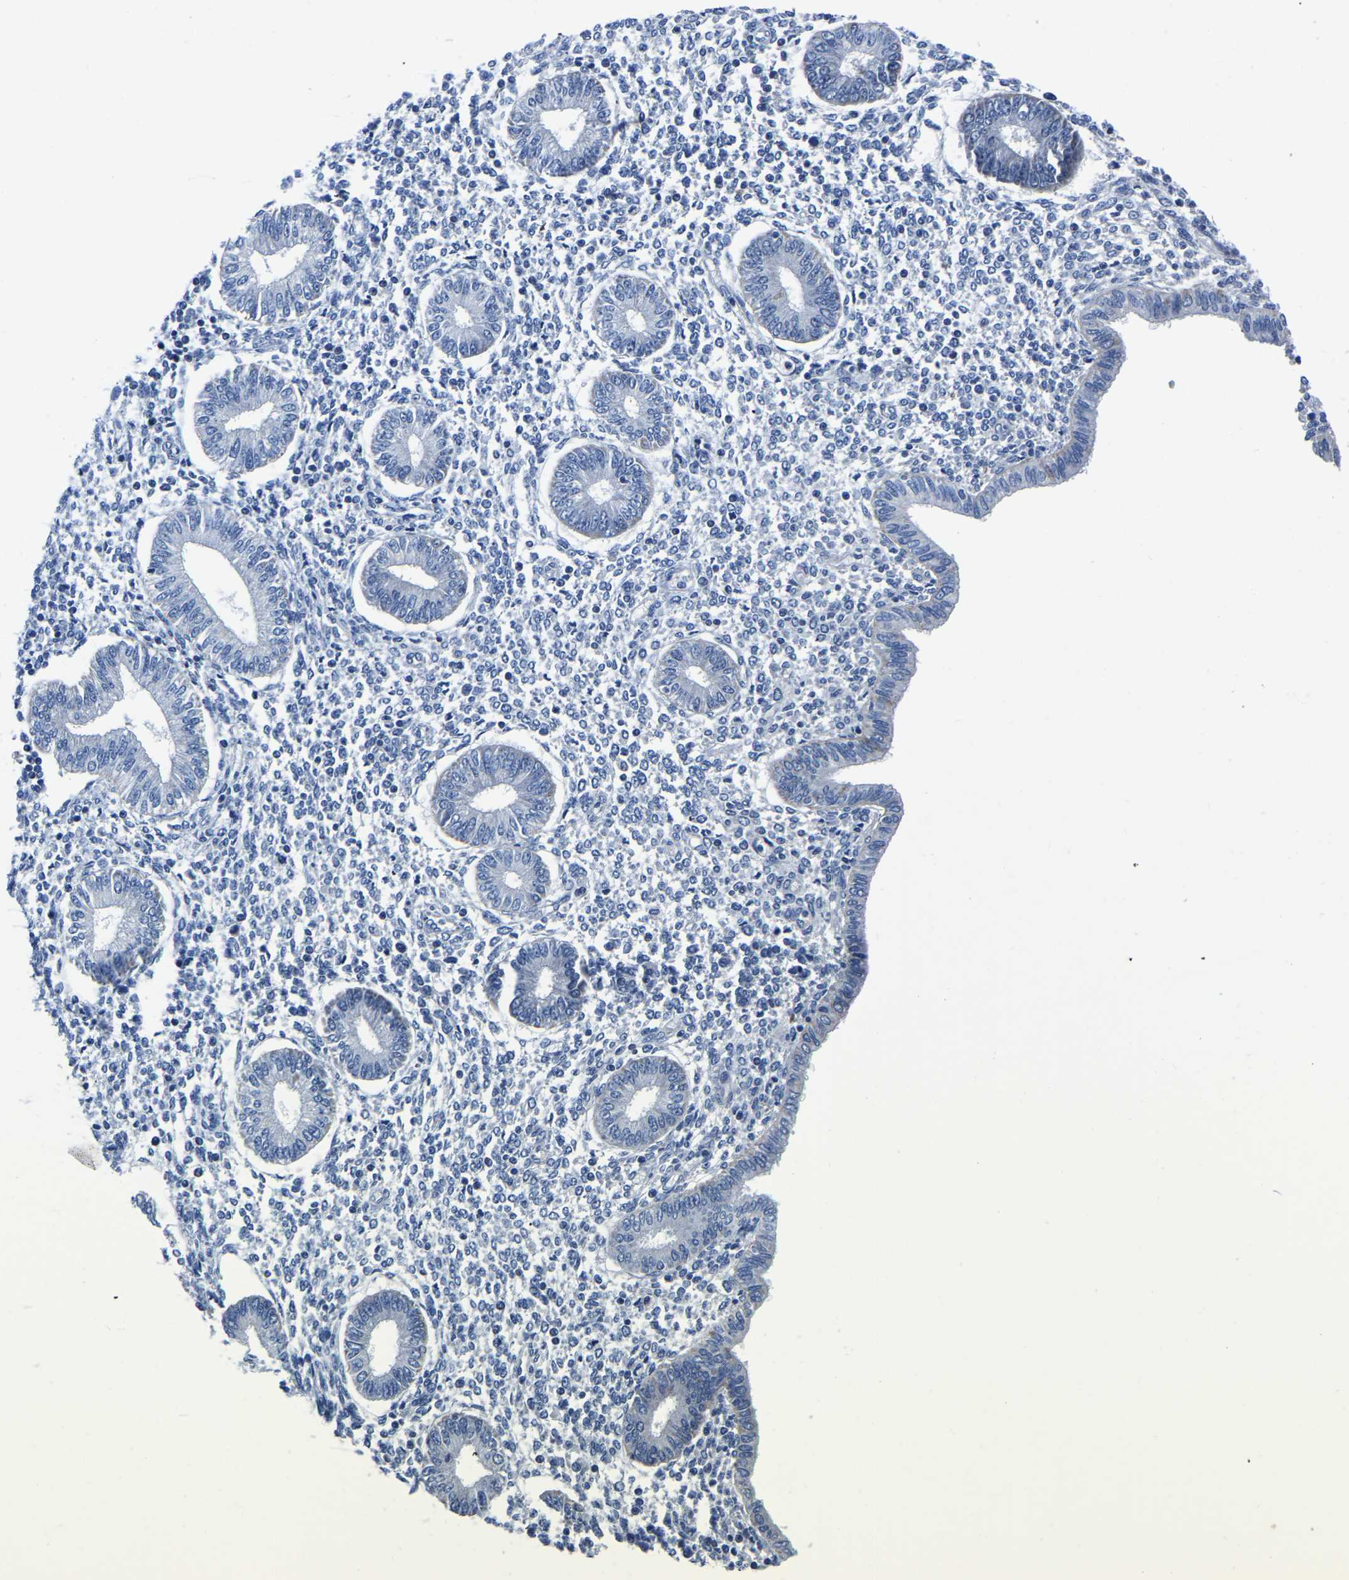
{"staining": {"intensity": "negative", "quantity": "none", "location": "none"}, "tissue": "endometrium", "cell_type": "Cells in endometrial stroma", "image_type": "normal", "snomed": [{"axis": "morphology", "description": "Normal tissue, NOS"}, {"axis": "topography", "description": "Endometrium"}], "caption": "The immunohistochemistry image has no significant expression in cells in endometrial stroma of endometrium.", "gene": "FGD5", "patient": {"sex": "female", "age": 50}}